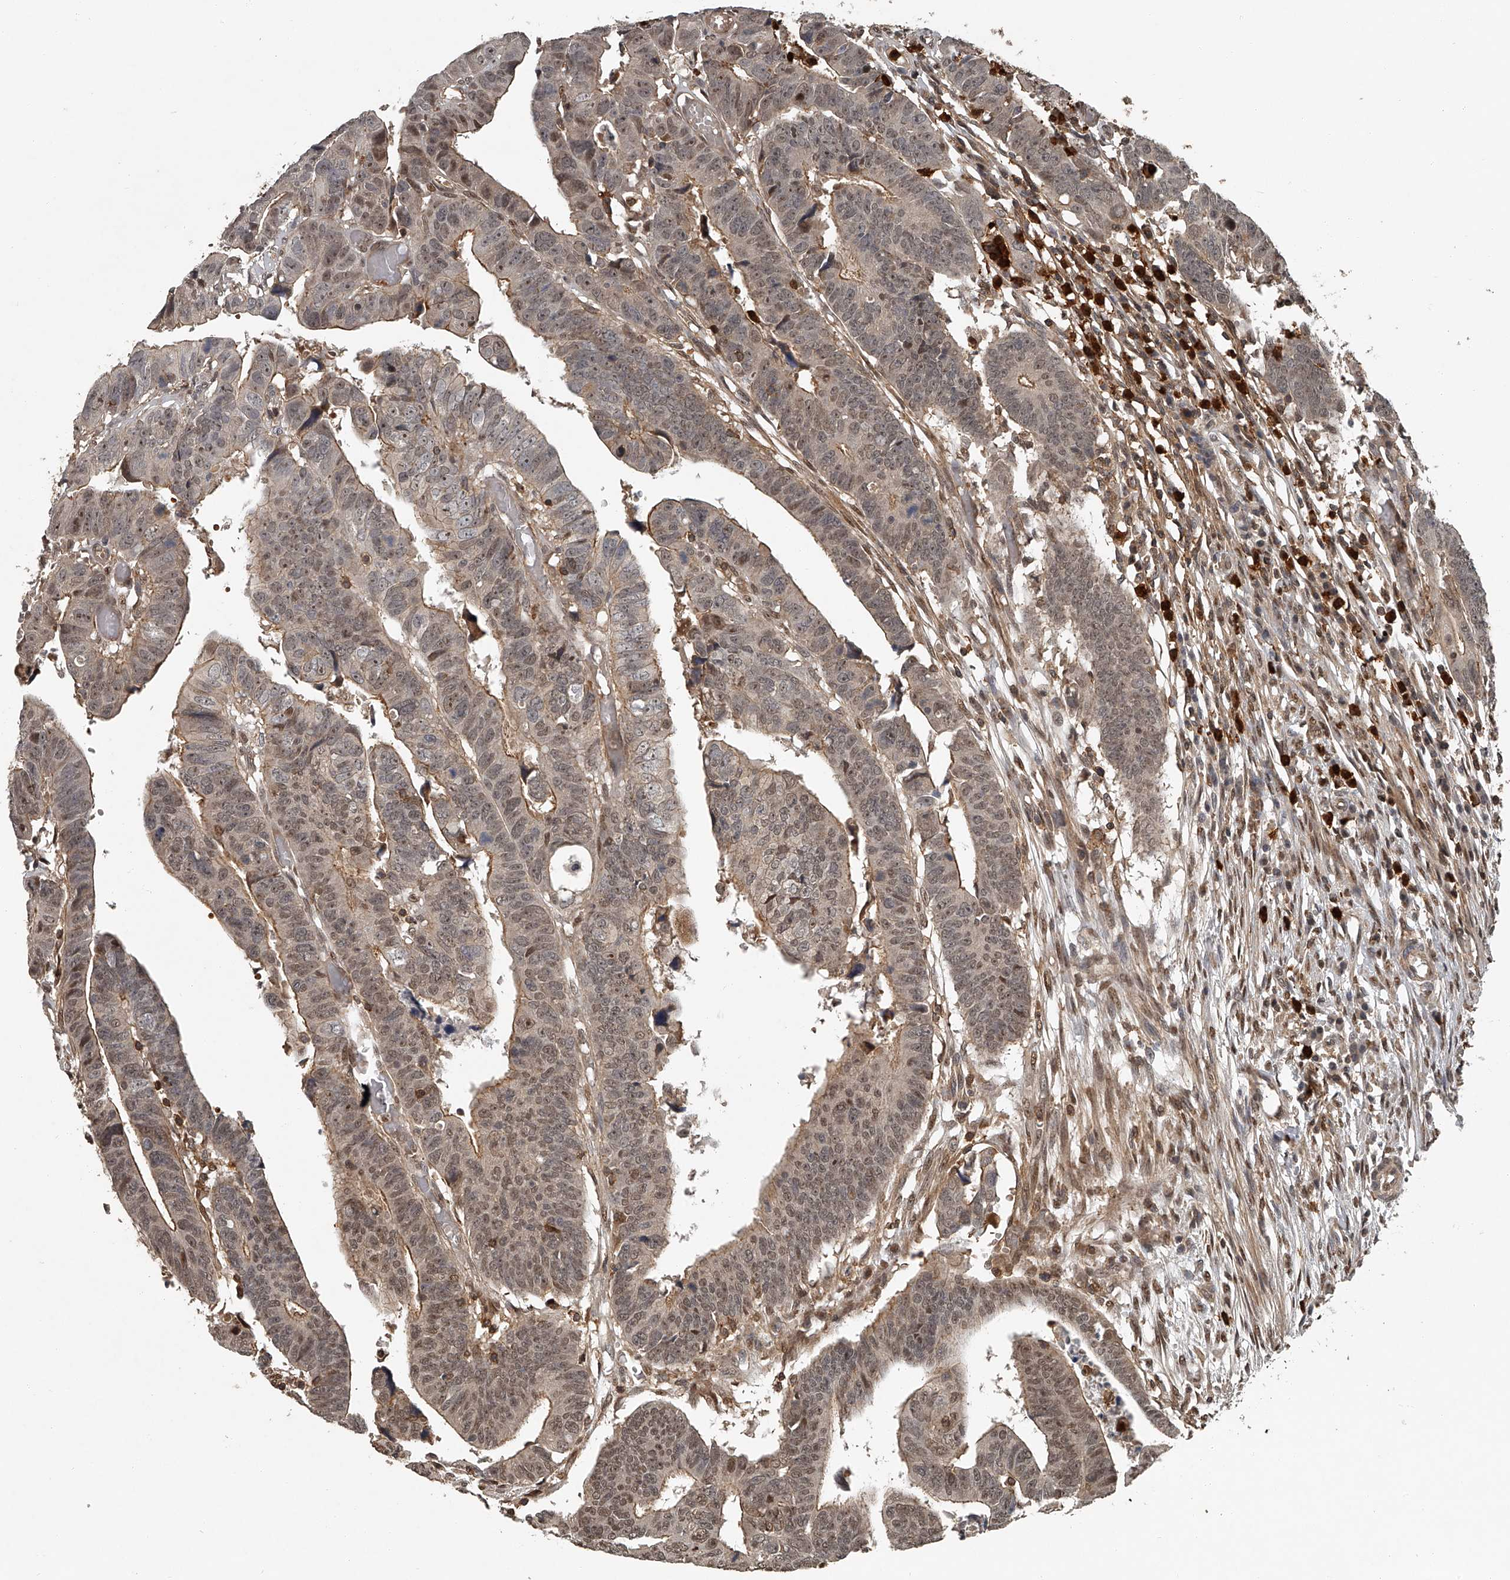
{"staining": {"intensity": "moderate", "quantity": "25%-75%", "location": "cytoplasmic/membranous,nuclear"}, "tissue": "colorectal cancer", "cell_type": "Tumor cells", "image_type": "cancer", "snomed": [{"axis": "morphology", "description": "Adenocarcinoma, NOS"}, {"axis": "topography", "description": "Rectum"}], "caption": "Protein staining by immunohistochemistry displays moderate cytoplasmic/membranous and nuclear staining in about 25%-75% of tumor cells in colorectal cancer.", "gene": "PLEKHG1", "patient": {"sex": "female", "age": 65}}